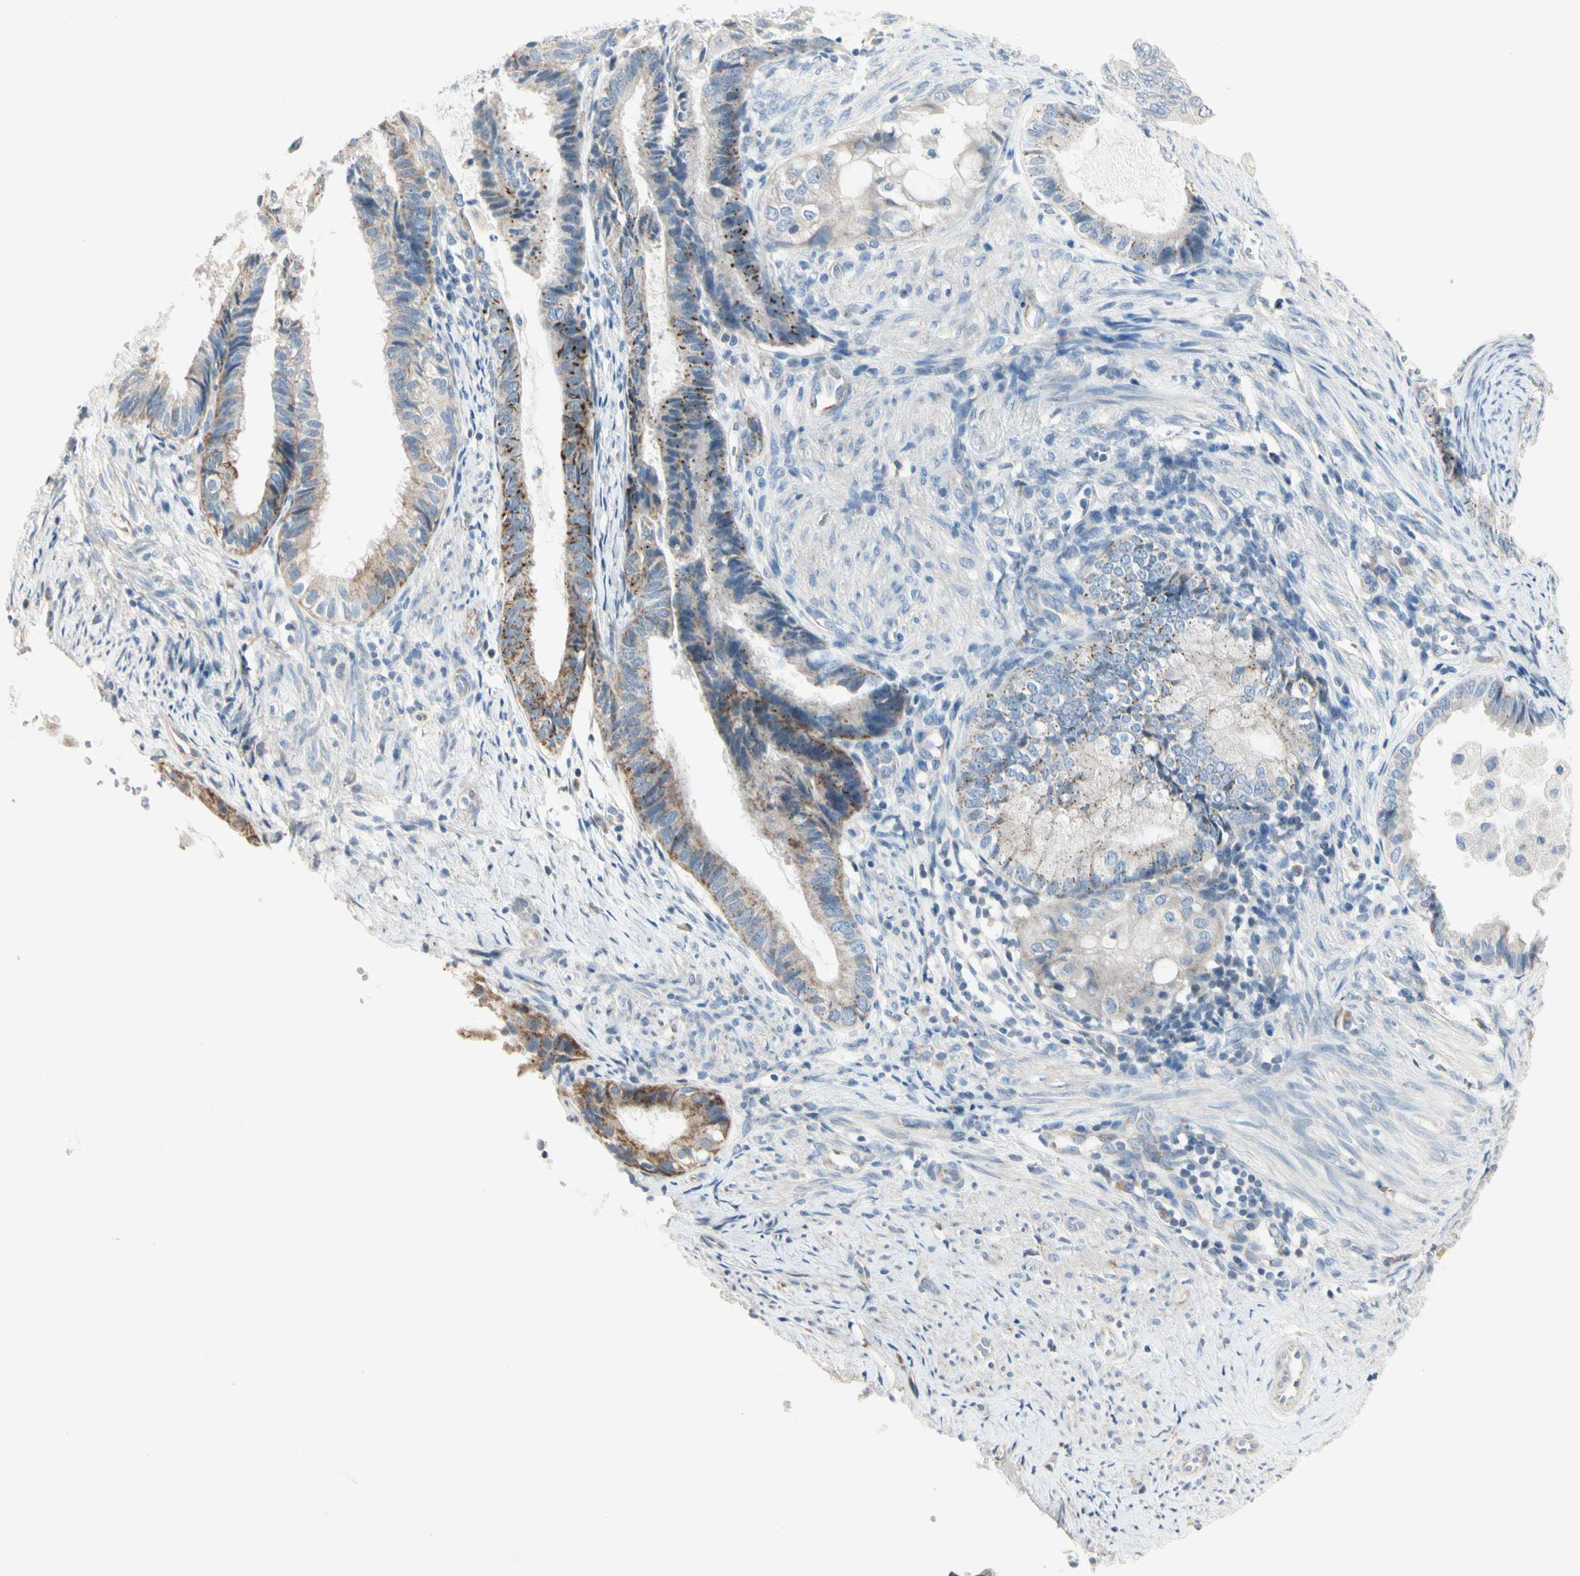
{"staining": {"intensity": "strong", "quantity": "<25%", "location": "cytoplasmic/membranous"}, "tissue": "endometrial cancer", "cell_type": "Tumor cells", "image_type": "cancer", "snomed": [{"axis": "morphology", "description": "Adenocarcinoma, NOS"}, {"axis": "topography", "description": "Endometrium"}], "caption": "This histopathology image reveals immunohistochemistry staining of human endometrial cancer (adenocarcinoma), with medium strong cytoplasmic/membranous staining in approximately <25% of tumor cells.", "gene": "ALDH18A1", "patient": {"sex": "female", "age": 86}}